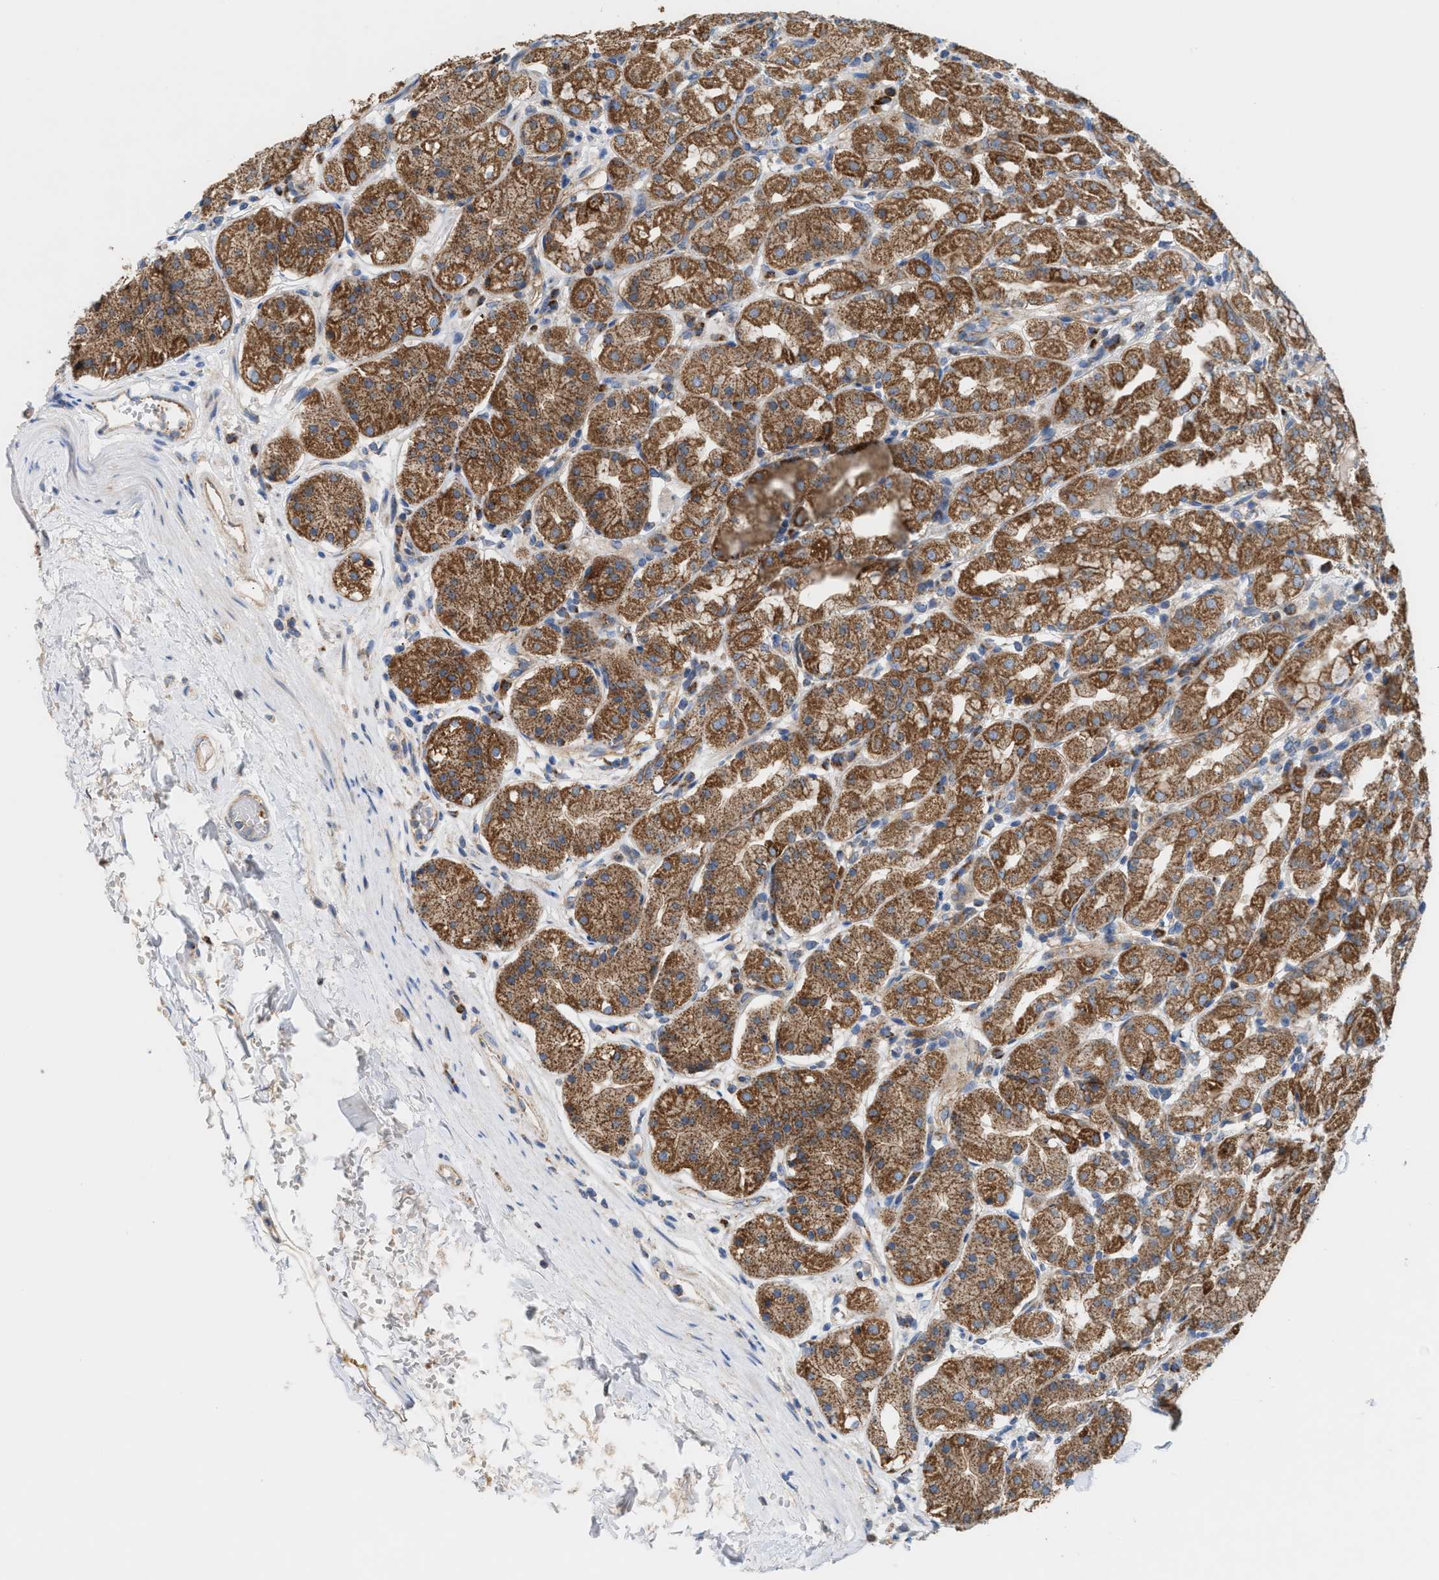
{"staining": {"intensity": "moderate", "quantity": ">75%", "location": "cytoplasmic/membranous"}, "tissue": "stomach", "cell_type": "Glandular cells", "image_type": "normal", "snomed": [{"axis": "morphology", "description": "Normal tissue, NOS"}, {"axis": "topography", "description": "Stomach"}, {"axis": "topography", "description": "Stomach, lower"}], "caption": "This image reveals normal stomach stained with immunohistochemistry to label a protein in brown. The cytoplasmic/membranous of glandular cells show moderate positivity for the protein. Nuclei are counter-stained blue.", "gene": "OXSM", "patient": {"sex": "female", "age": 56}}